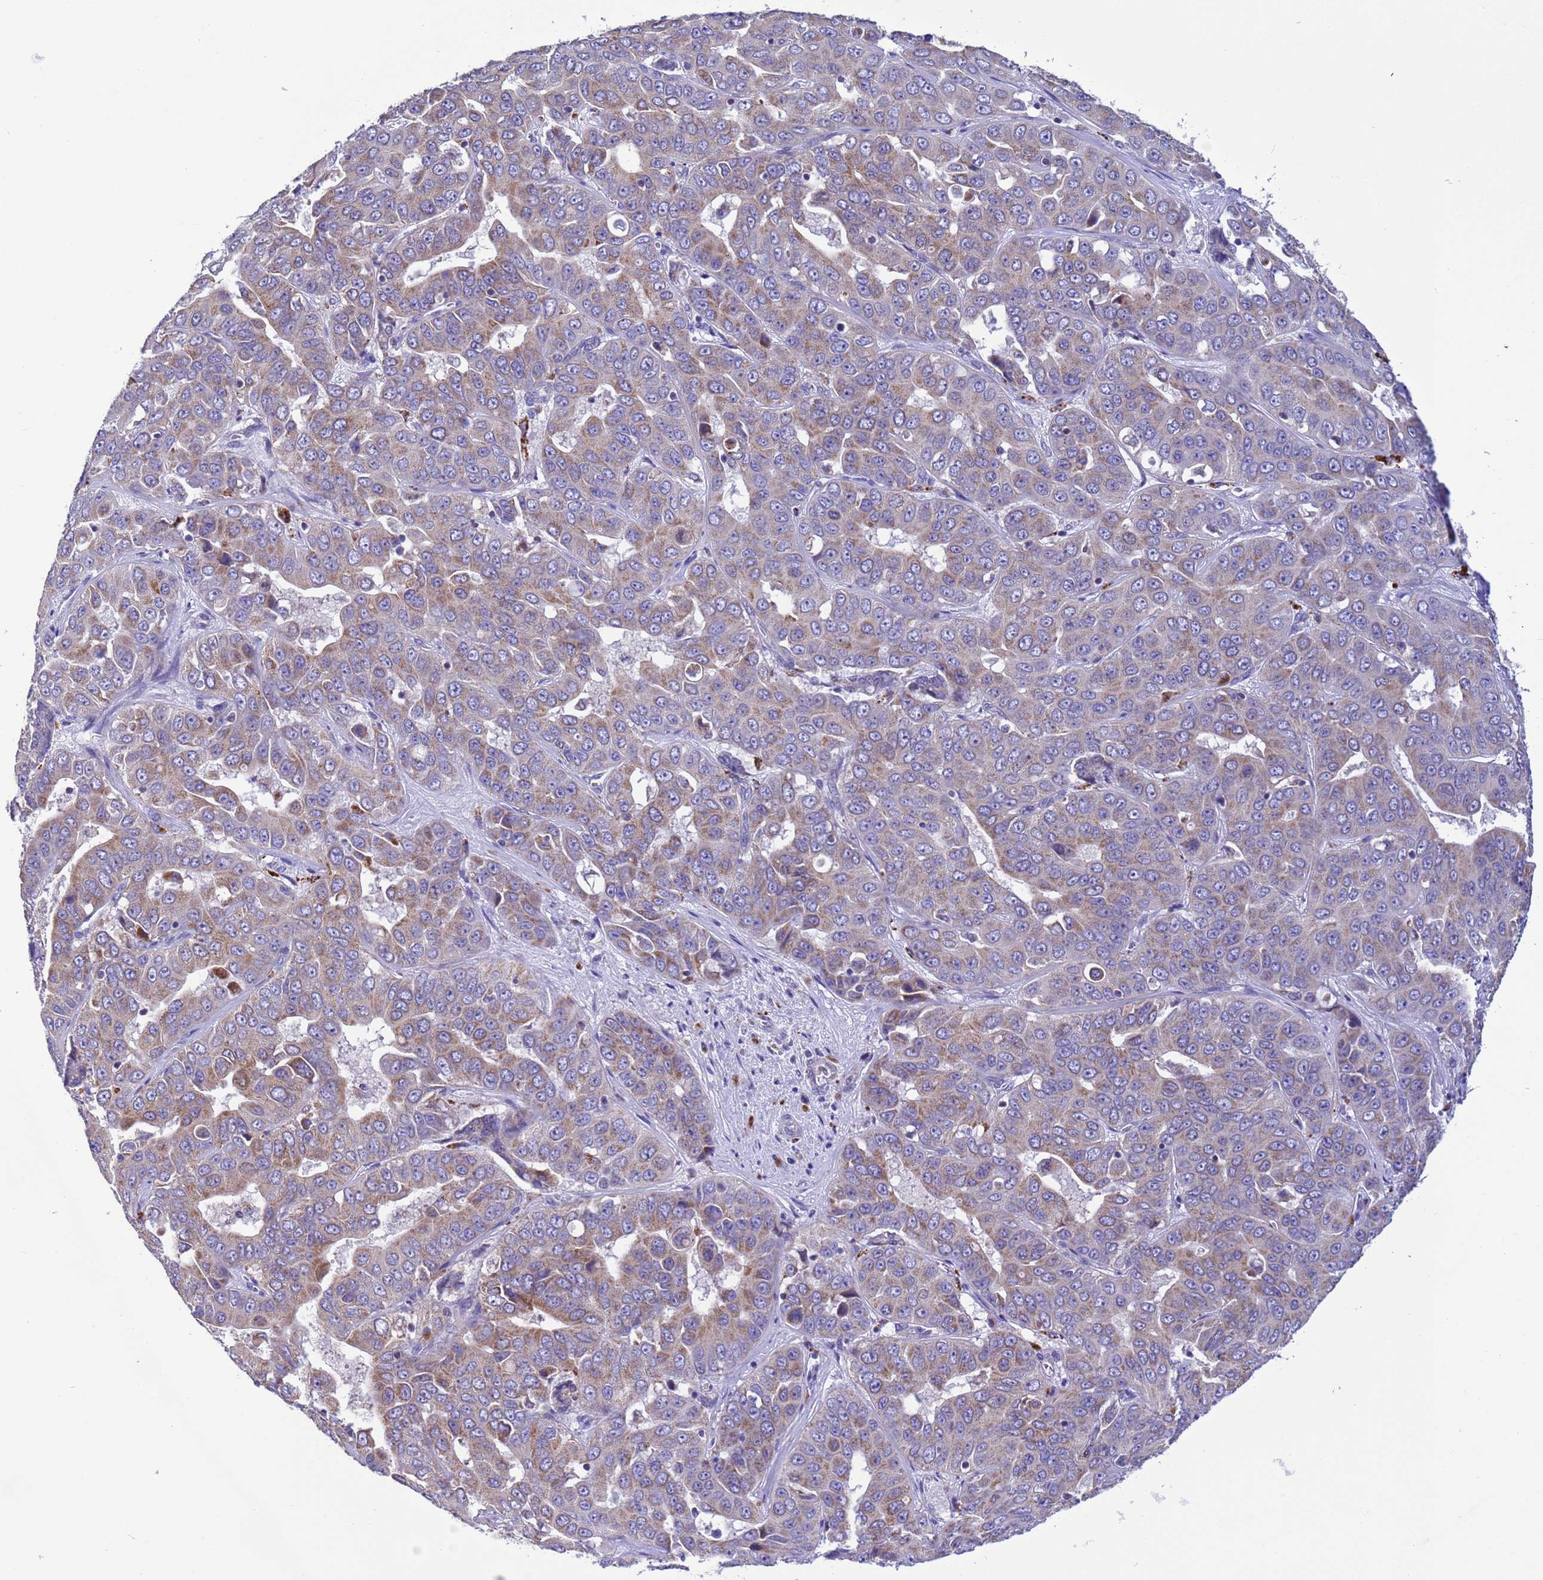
{"staining": {"intensity": "weak", "quantity": "25%-75%", "location": "cytoplasmic/membranous"}, "tissue": "liver cancer", "cell_type": "Tumor cells", "image_type": "cancer", "snomed": [{"axis": "morphology", "description": "Cholangiocarcinoma"}, {"axis": "topography", "description": "Liver"}], "caption": "DAB immunohistochemical staining of human cholangiocarcinoma (liver) demonstrates weak cytoplasmic/membranous protein staining in approximately 25%-75% of tumor cells.", "gene": "CCDC191", "patient": {"sex": "female", "age": 52}}